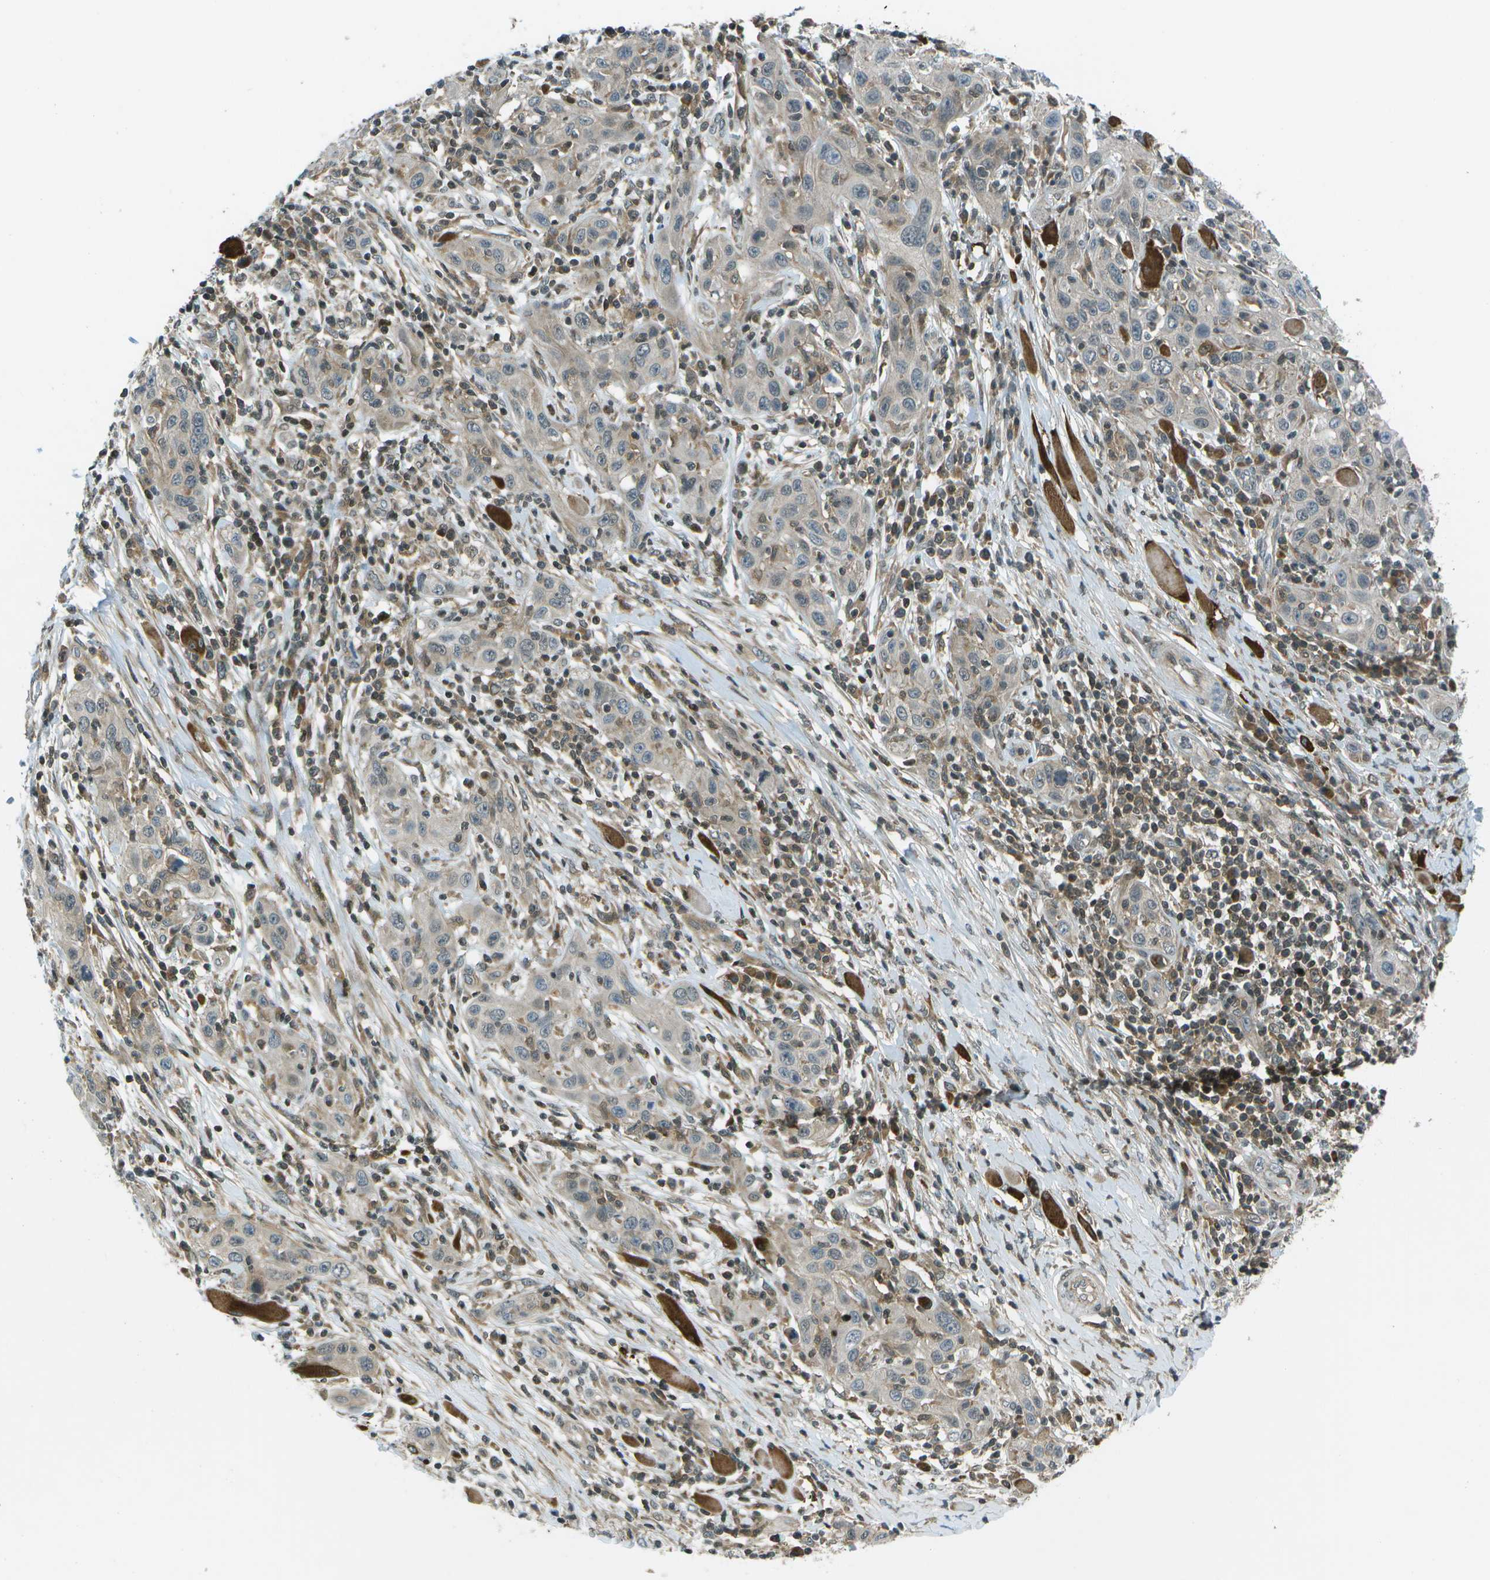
{"staining": {"intensity": "weak", "quantity": "<25%", "location": "cytoplasmic/membranous"}, "tissue": "skin cancer", "cell_type": "Tumor cells", "image_type": "cancer", "snomed": [{"axis": "morphology", "description": "Squamous cell carcinoma, NOS"}, {"axis": "topography", "description": "Skin"}], "caption": "Squamous cell carcinoma (skin) was stained to show a protein in brown. There is no significant expression in tumor cells. The staining is performed using DAB brown chromogen with nuclei counter-stained in using hematoxylin.", "gene": "TMEM19", "patient": {"sex": "female", "age": 88}}